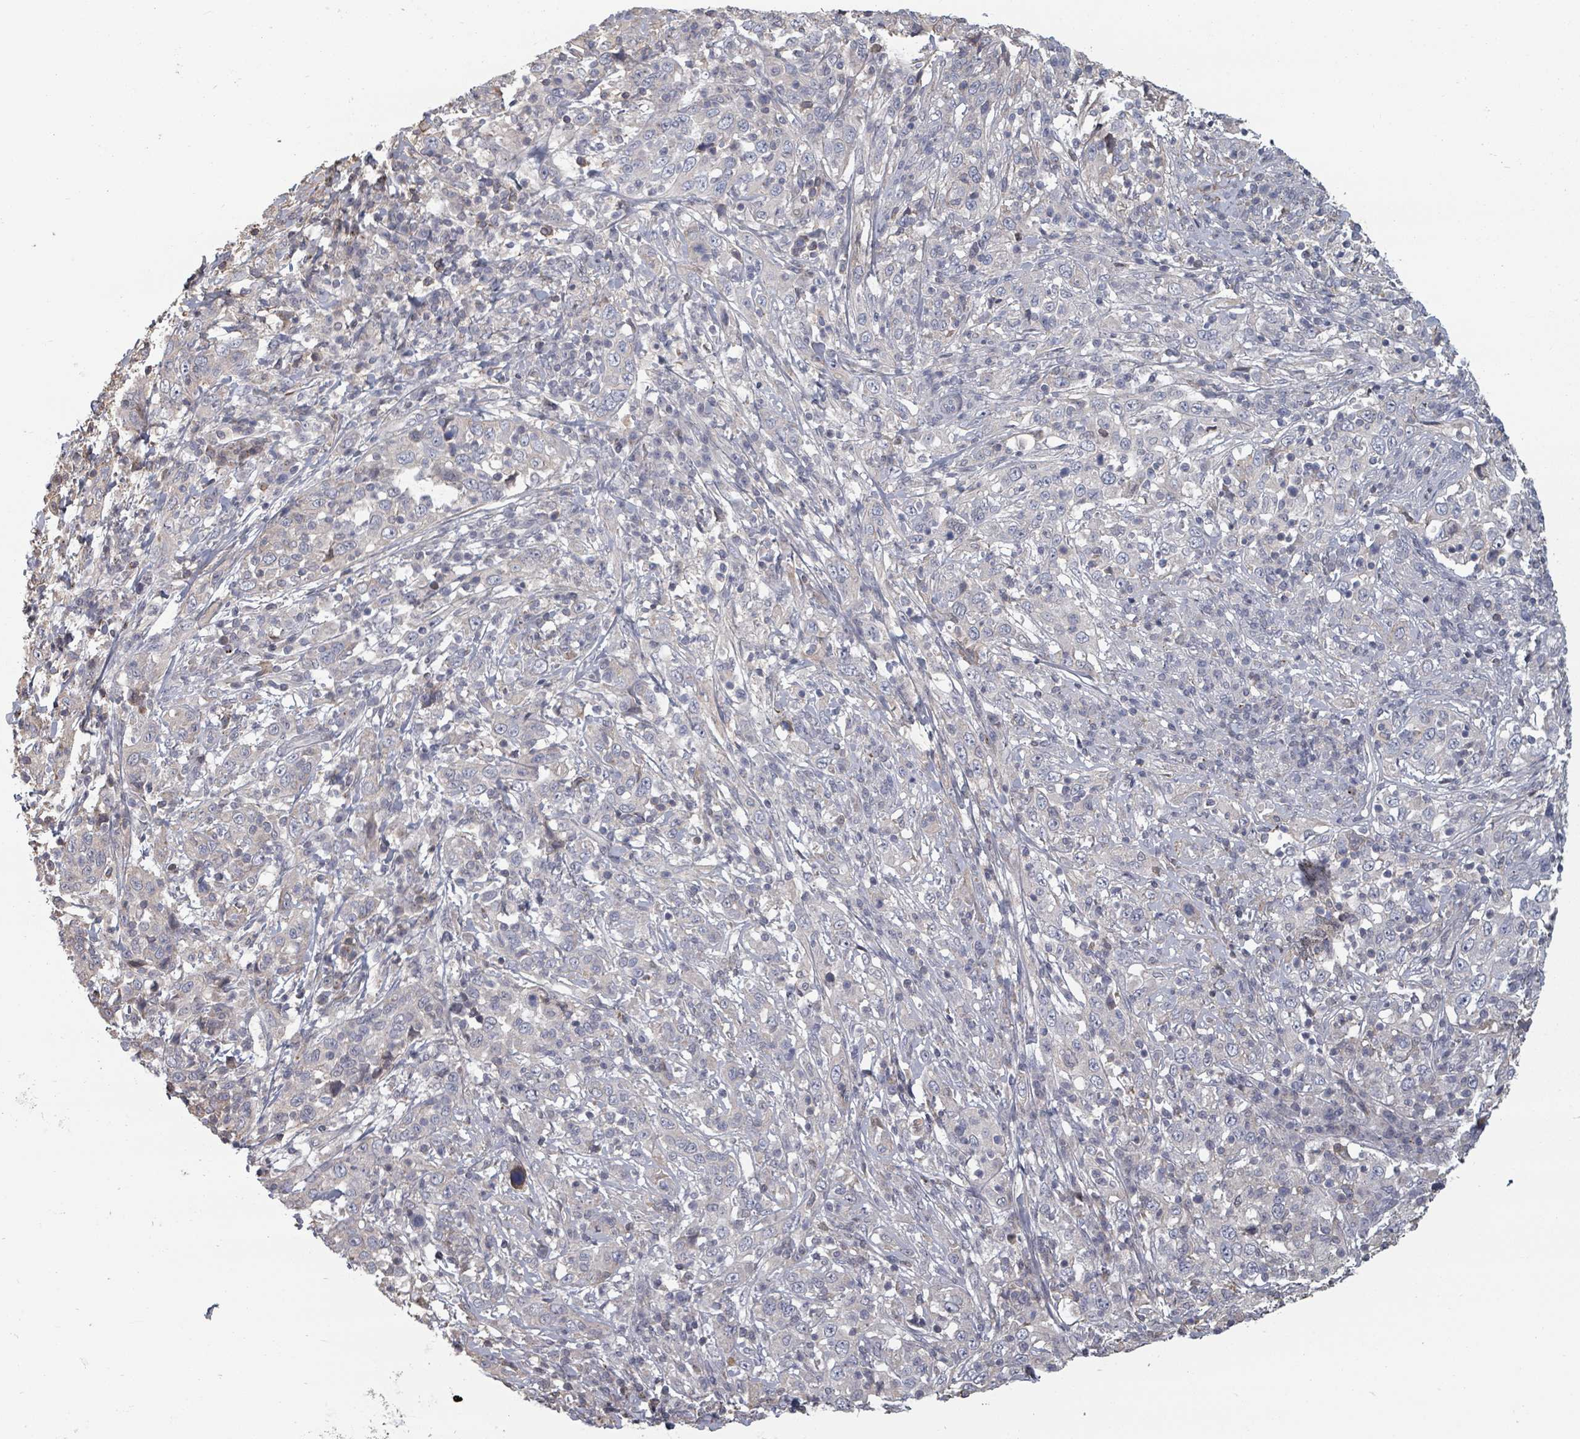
{"staining": {"intensity": "negative", "quantity": "none", "location": "none"}, "tissue": "cervical cancer", "cell_type": "Tumor cells", "image_type": "cancer", "snomed": [{"axis": "morphology", "description": "Squamous cell carcinoma, NOS"}, {"axis": "topography", "description": "Cervix"}], "caption": "DAB immunohistochemical staining of cervical cancer (squamous cell carcinoma) shows no significant staining in tumor cells.", "gene": "GABBR1", "patient": {"sex": "female", "age": 46}}